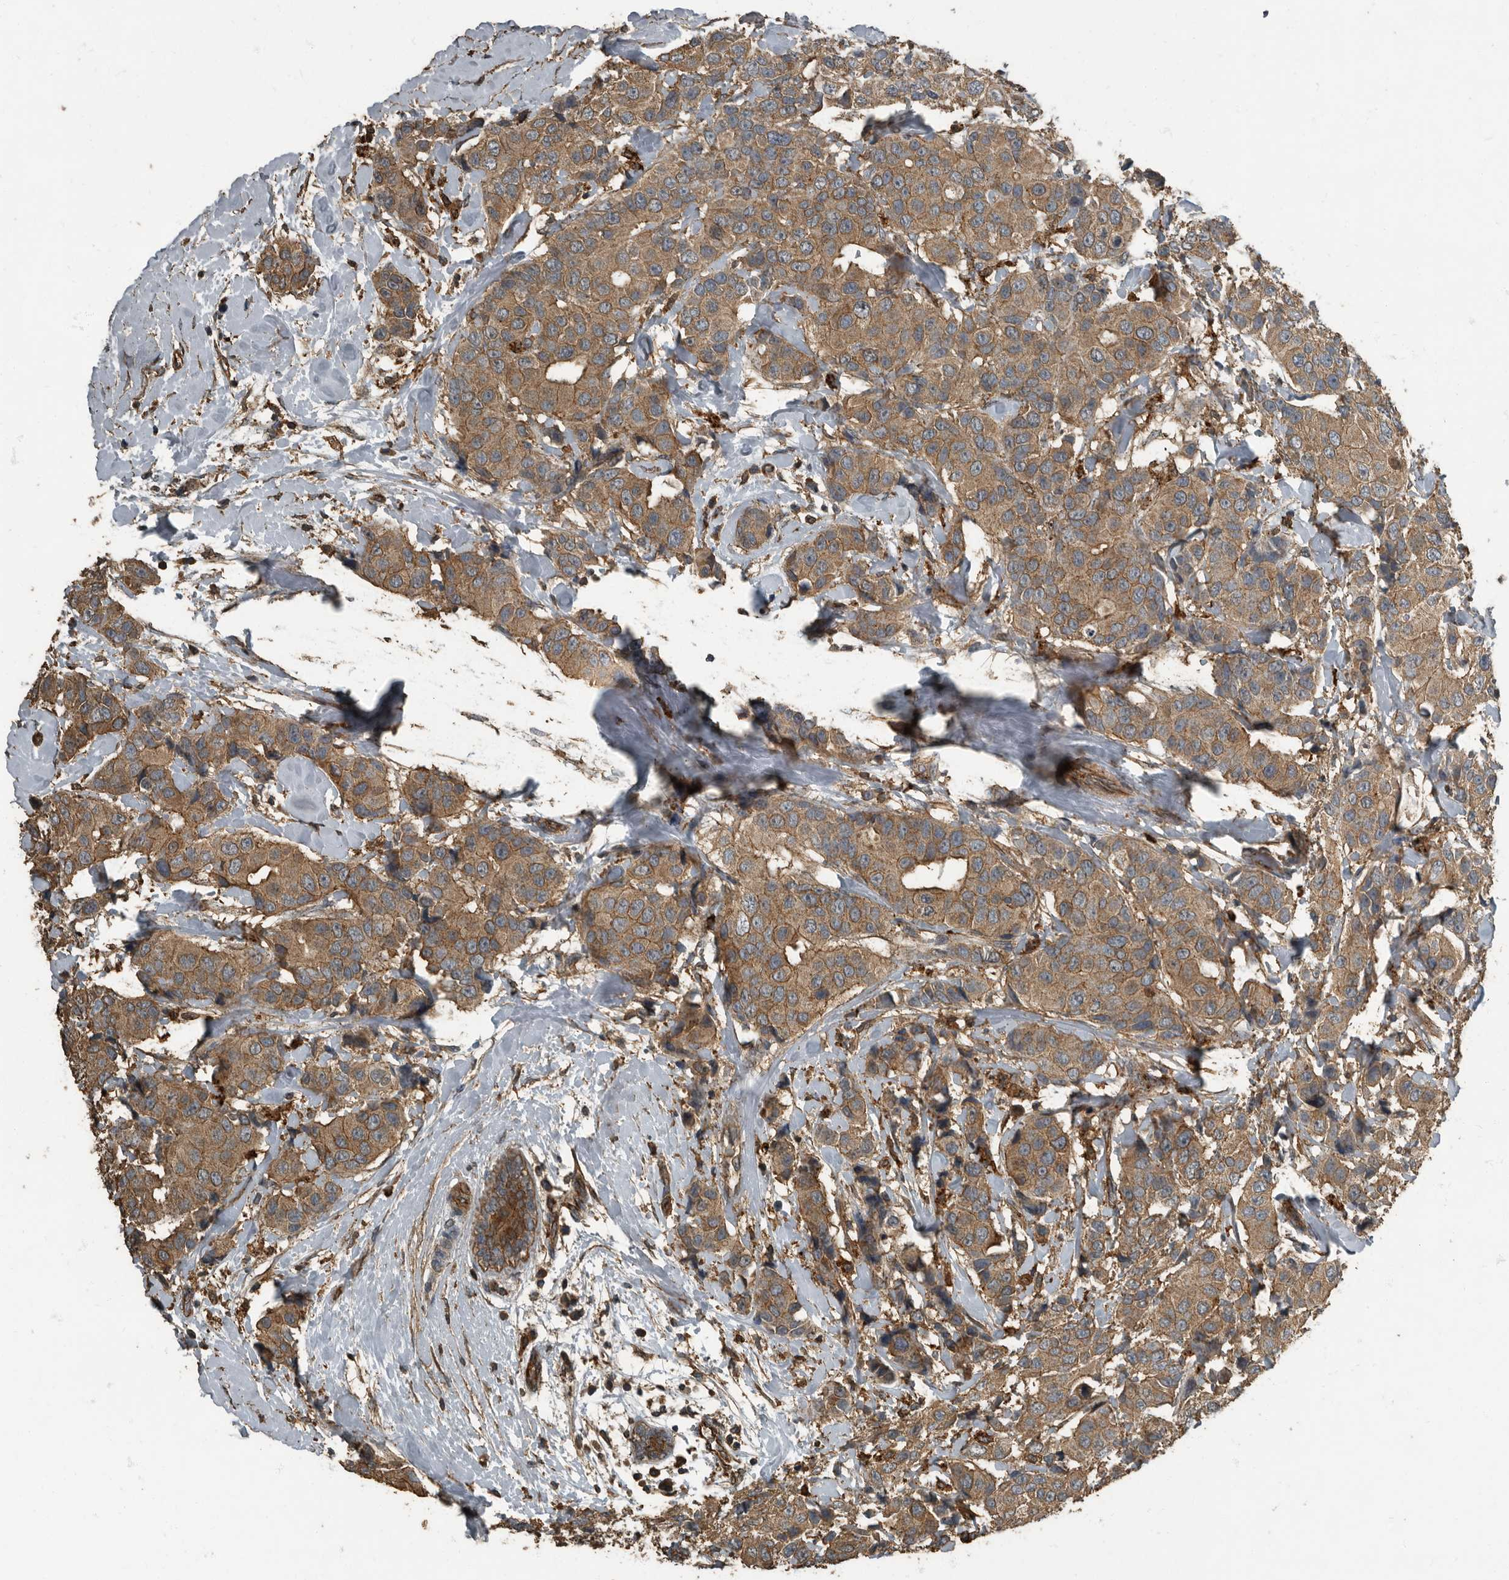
{"staining": {"intensity": "moderate", "quantity": ">75%", "location": "cytoplasmic/membranous"}, "tissue": "breast cancer", "cell_type": "Tumor cells", "image_type": "cancer", "snomed": [{"axis": "morphology", "description": "Normal tissue, NOS"}, {"axis": "morphology", "description": "Duct carcinoma"}, {"axis": "topography", "description": "Breast"}], "caption": "The immunohistochemical stain highlights moderate cytoplasmic/membranous expression in tumor cells of breast infiltrating ductal carcinoma tissue.", "gene": "IL15RA", "patient": {"sex": "female", "age": 39}}